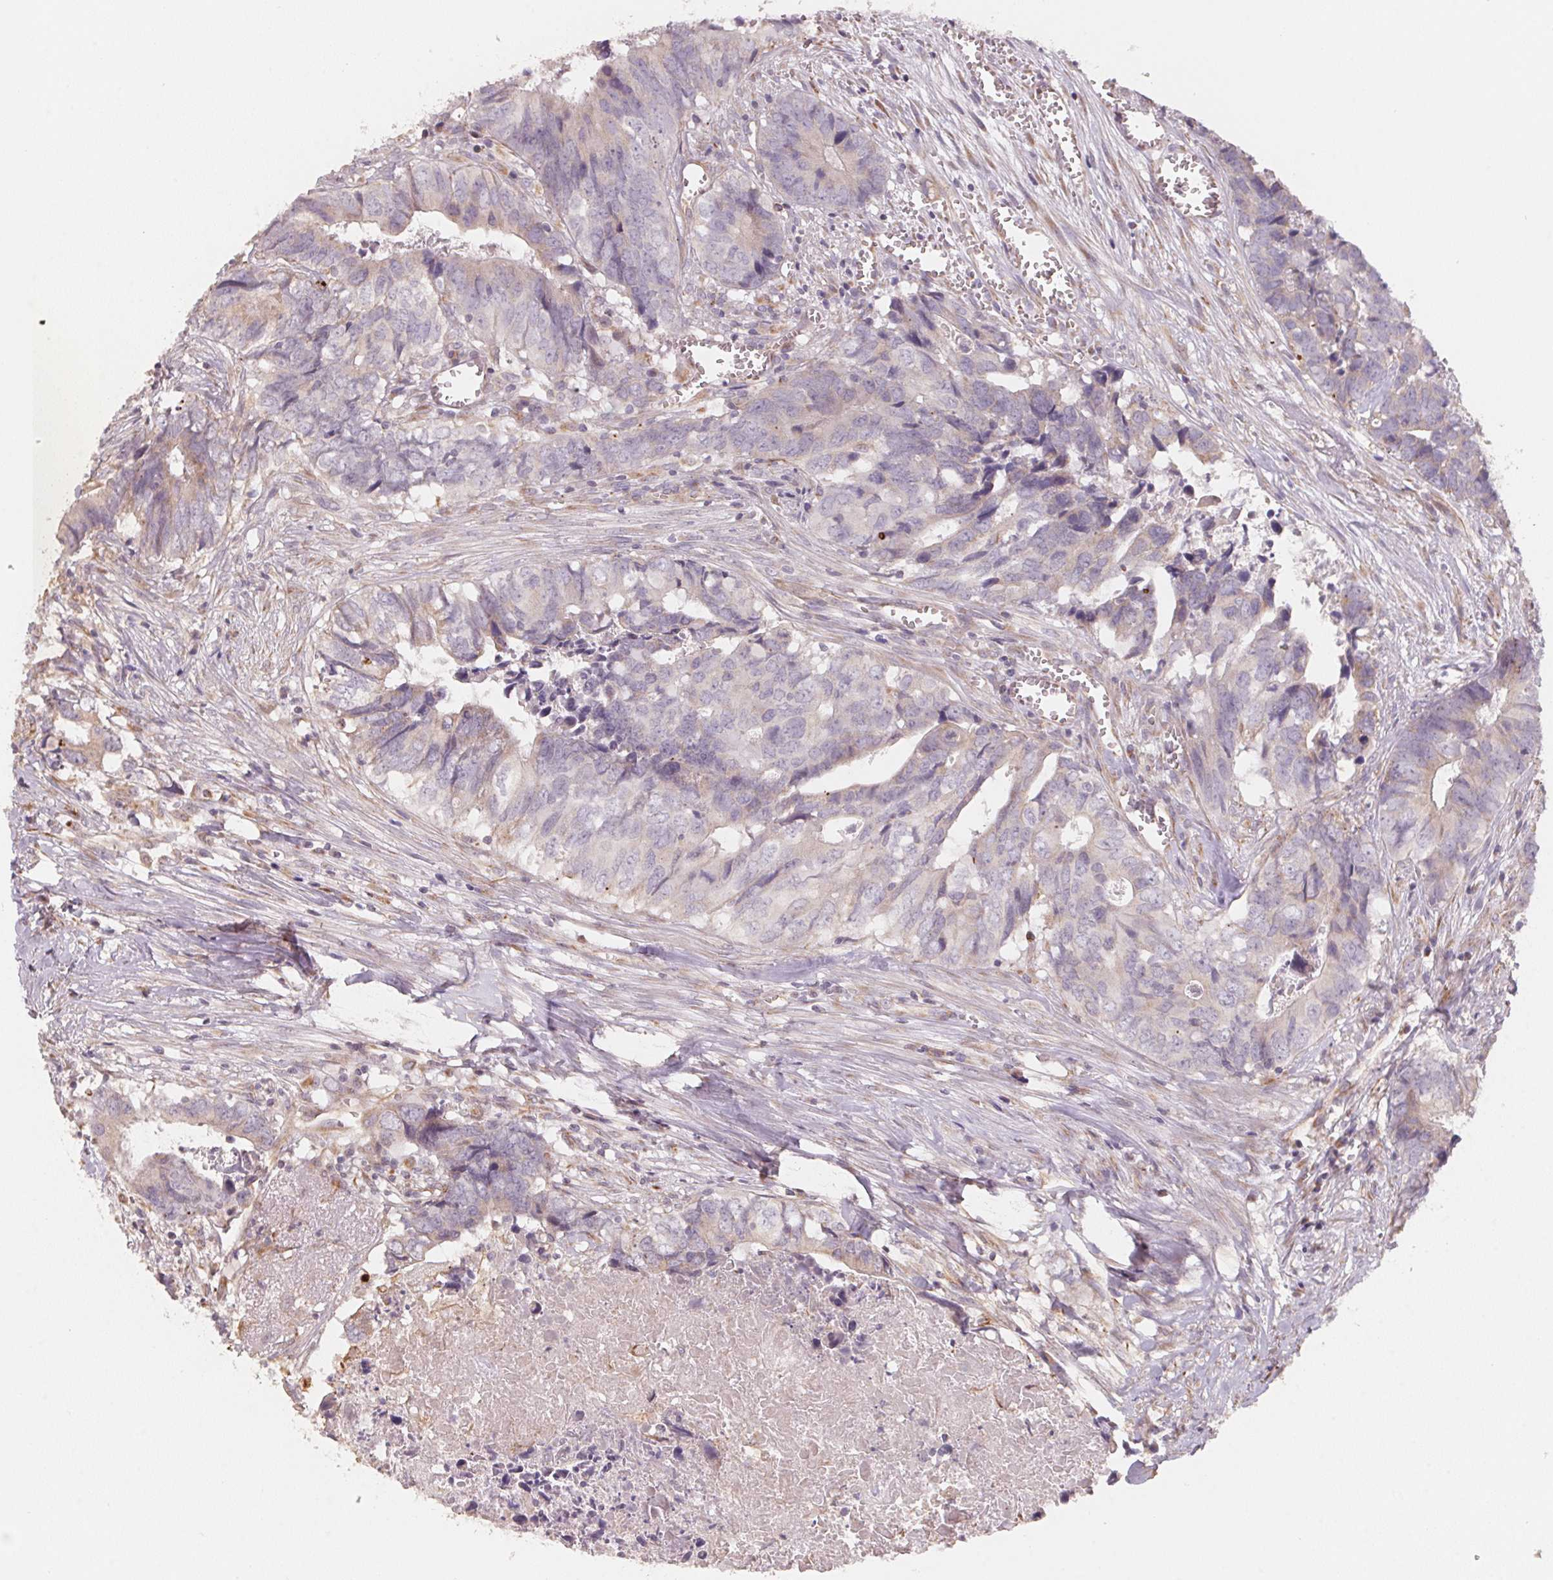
{"staining": {"intensity": "negative", "quantity": "none", "location": "none"}, "tissue": "colorectal cancer", "cell_type": "Tumor cells", "image_type": "cancer", "snomed": [{"axis": "morphology", "description": "Adenocarcinoma, NOS"}, {"axis": "topography", "description": "Colon"}], "caption": "There is no significant expression in tumor cells of colorectal cancer. (IHC, brightfield microscopy, high magnification).", "gene": "TSPAN12", "patient": {"sex": "female", "age": 82}}